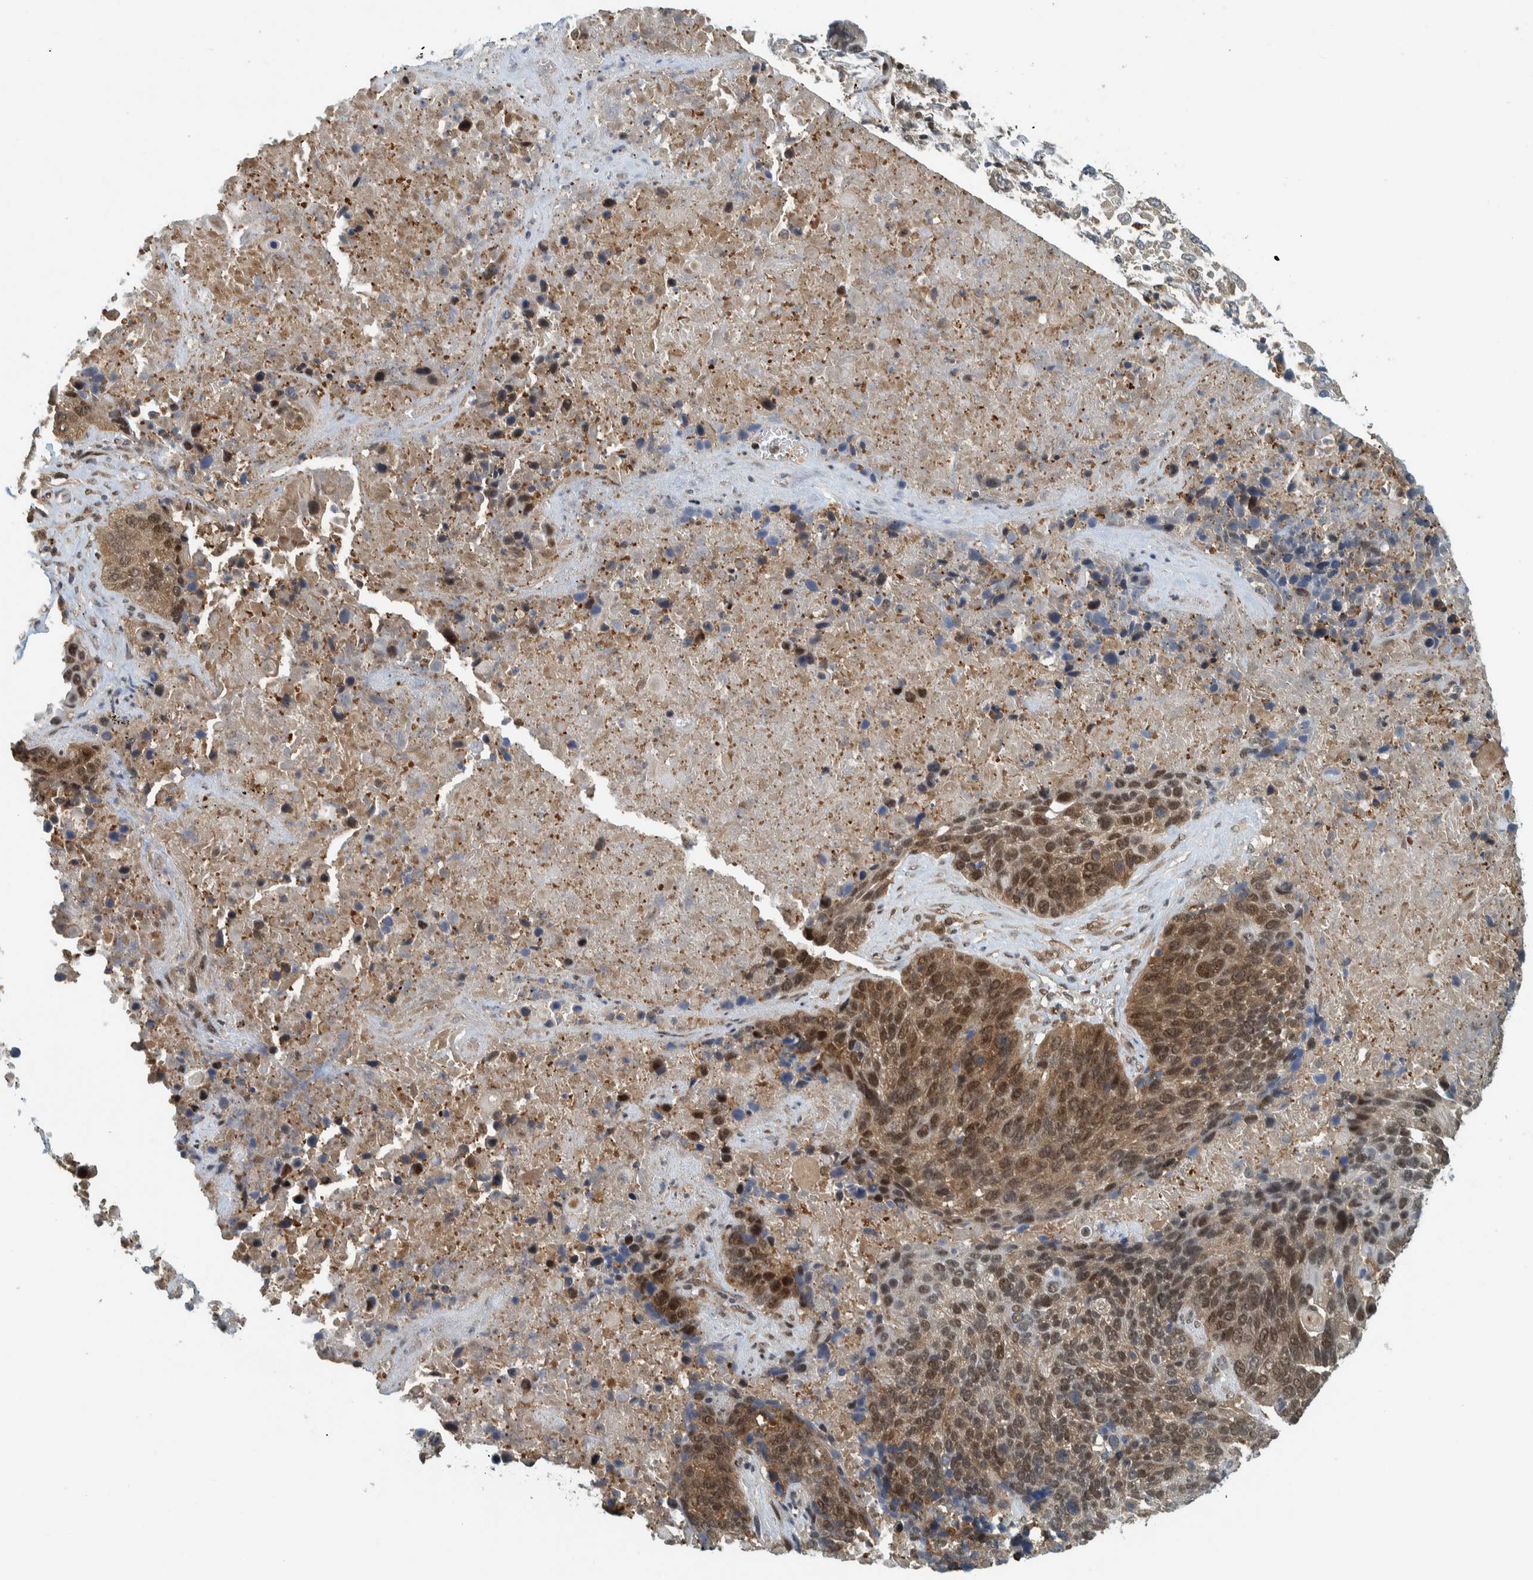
{"staining": {"intensity": "moderate", "quantity": ">75%", "location": "nuclear"}, "tissue": "lung cancer", "cell_type": "Tumor cells", "image_type": "cancer", "snomed": [{"axis": "morphology", "description": "Squamous cell carcinoma, NOS"}, {"axis": "topography", "description": "Lung"}], "caption": "Human lung cancer stained with a brown dye exhibits moderate nuclear positive staining in about >75% of tumor cells.", "gene": "COPS3", "patient": {"sex": "male", "age": 65}}